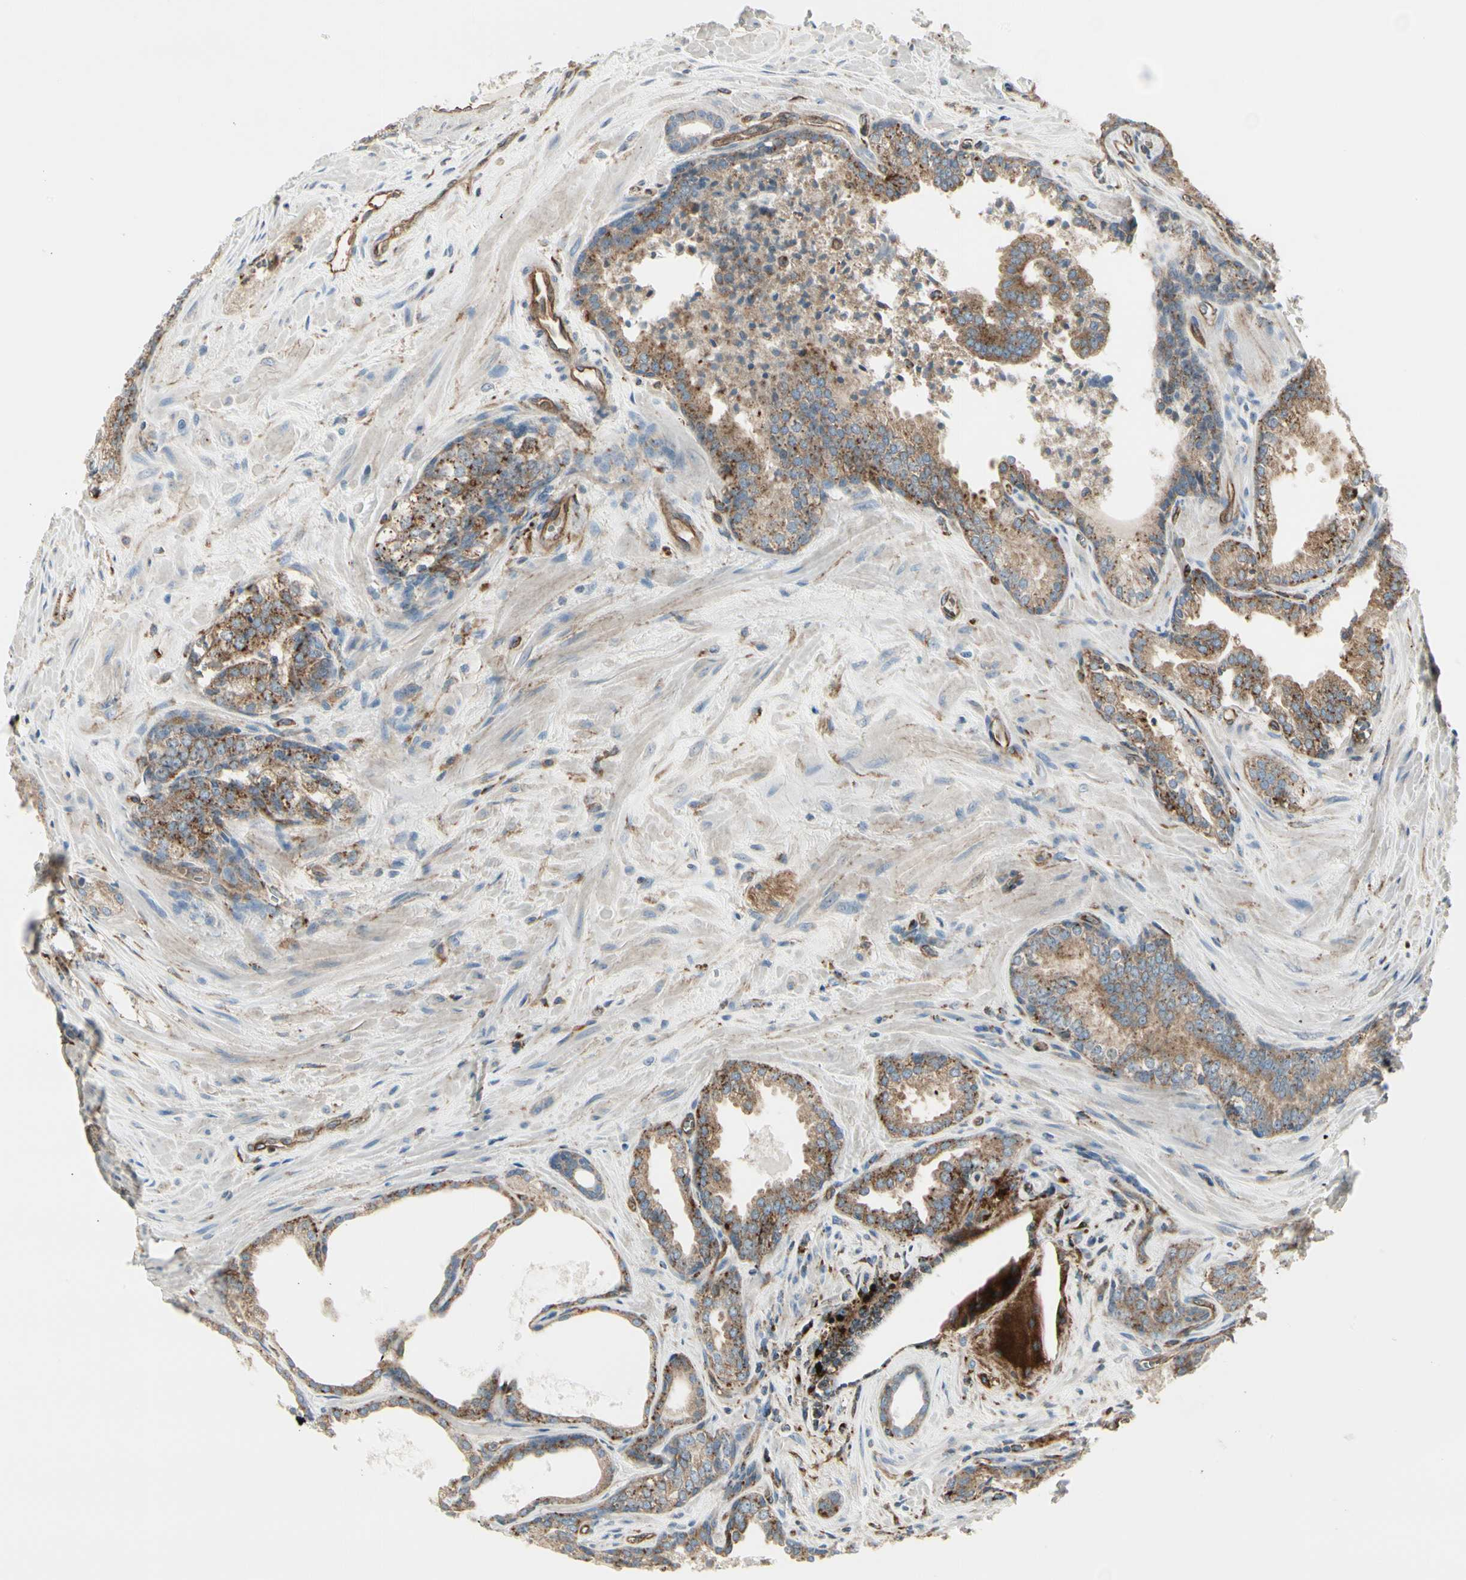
{"staining": {"intensity": "moderate", "quantity": ">75%", "location": "cytoplasmic/membranous"}, "tissue": "prostate cancer", "cell_type": "Tumor cells", "image_type": "cancer", "snomed": [{"axis": "morphology", "description": "Adenocarcinoma, Low grade"}, {"axis": "topography", "description": "Prostate"}], "caption": "The micrograph shows immunohistochemical staining of prostate low-grade adenocarcinoma. There is moderate cytoplasmic/membranous positivity is seen in approximately >75% of tumor cells.", "gene": "ATP6V1B2", "patient": {"sex": "male", "age": 60}}